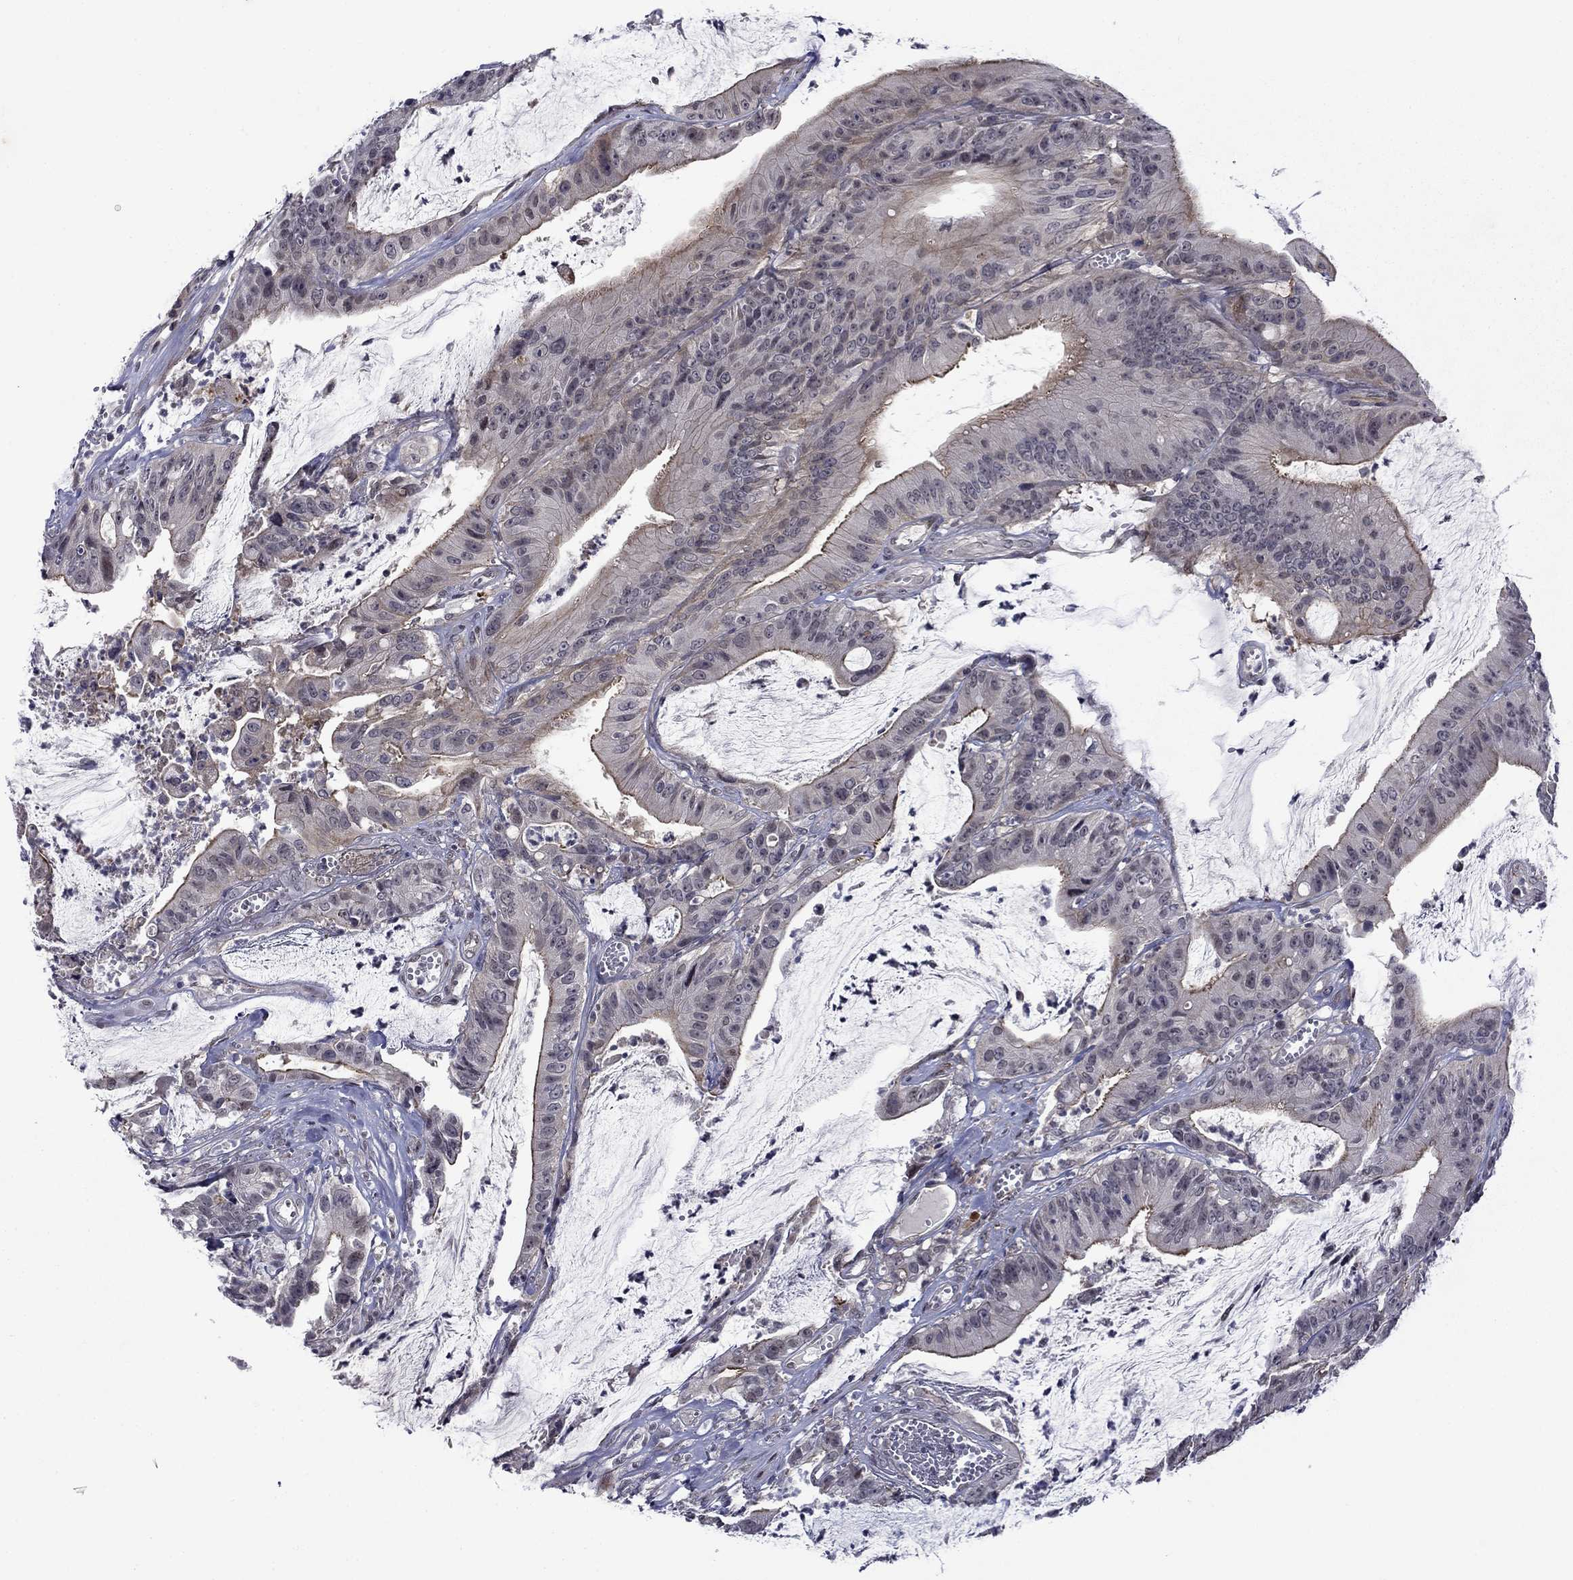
{"staining": {"intensity": "negative", "quantity": "none", "location": "none"}, "tissue": "colorectal cancer", "cell_type": "Tumor cells", "image_type": "cancer", "snomed": [{"axis": "morphology", "description": "Adenocarcinoma, NOS"}, {"axis": "topography", "description": "Colon"}], "caption": "Tumor cells are negative for brown protein staining in adenocarcinoma (colorectal).", "gene": "B3GAT1", "patient": {"sex": "female", "age": 69}}